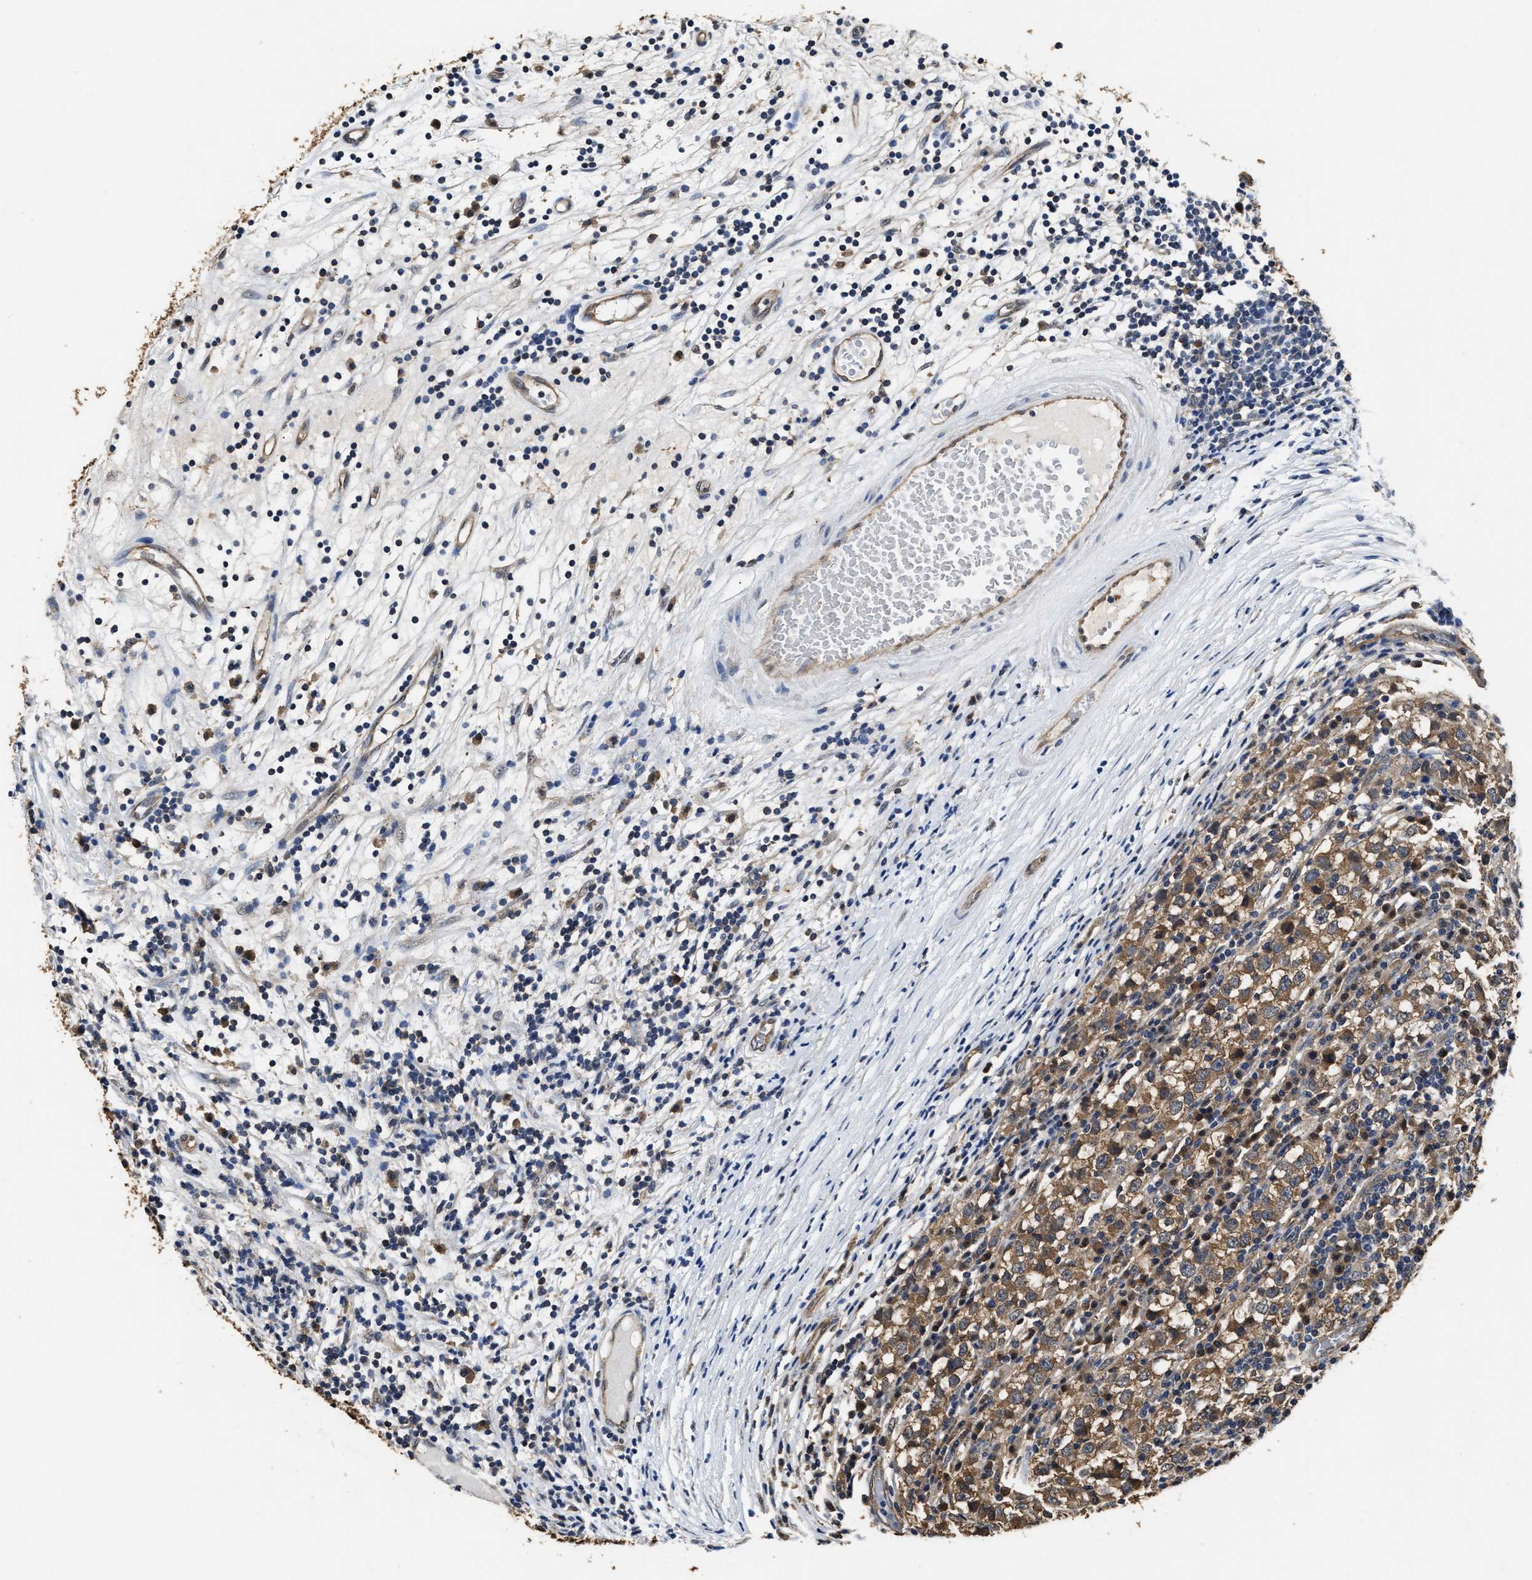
{"staining": {"intensity": "moderate", "quantity": ">75%", "location": "cytoplasmic/membranous"}, "tissue": "testis cancer", "cell_type": "Tumor cells", "image_type": "cancer", "snomed": [{"axis": "morphology", "description": "Seminoma, NOS"}, {"axis": "topography", "description": "Testis"}], "caption": "Testis cancer stained with a brown dye displays moderate cytoplasmic/membranous positive expression in approximately >75% of tumor cells.", "gene": "YWHAE", "patient": {"sex": "male", "age": 65}}